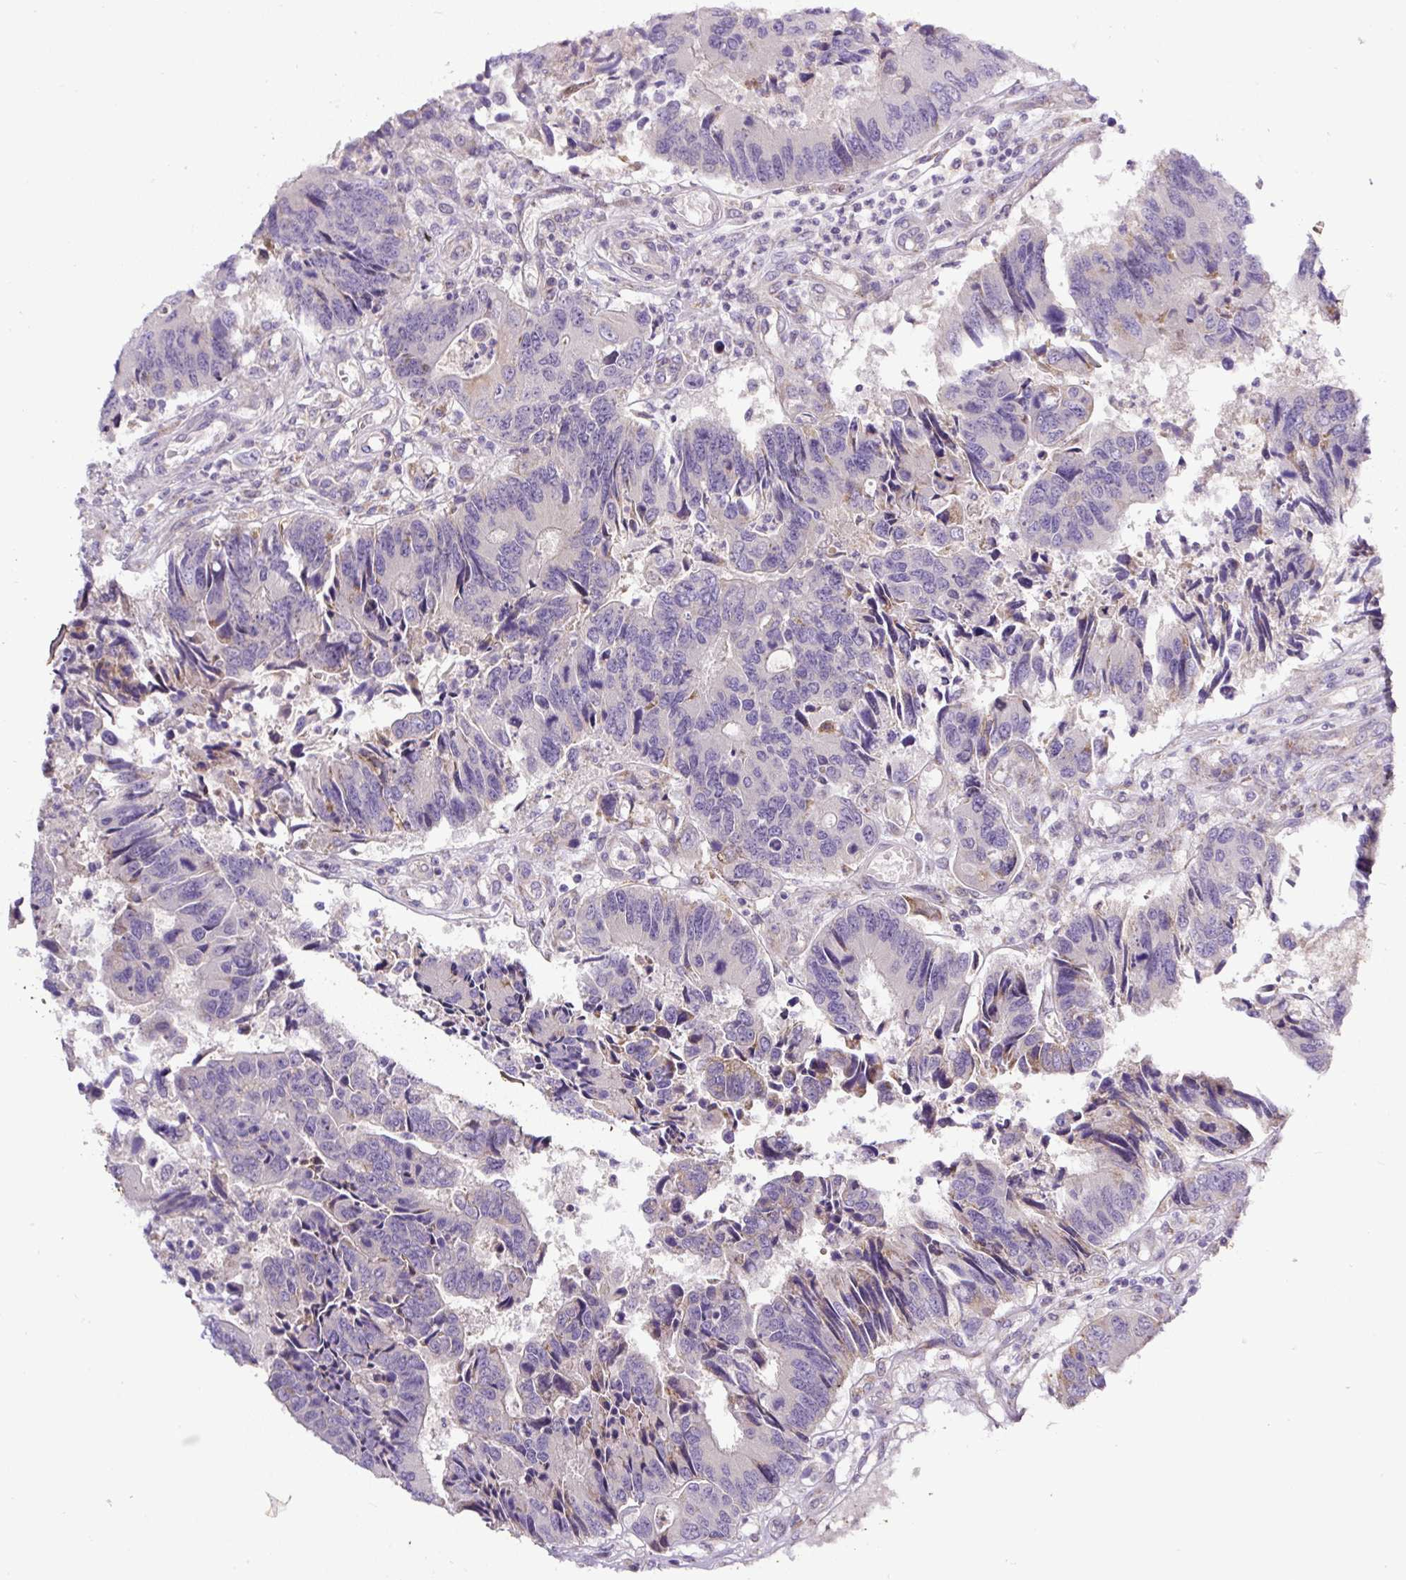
{"staining": {"intensity": "negative", "quantity": "none", "location": "none"}, "tissue": "colorectal cancer", "cell_type": "Tumor cells", "image_type": "cancer", "snomed": [{"axis": "morphology", "description": "Adenocarcinoma, NOS"}, {"axis": "topography", "description": "Colon"}], "caption": "Tumor cells show no significant protein expression in colorectal adenocarcinoma.", "gene": "HPS4", "patient": {"sex": "female", "age": 67}}